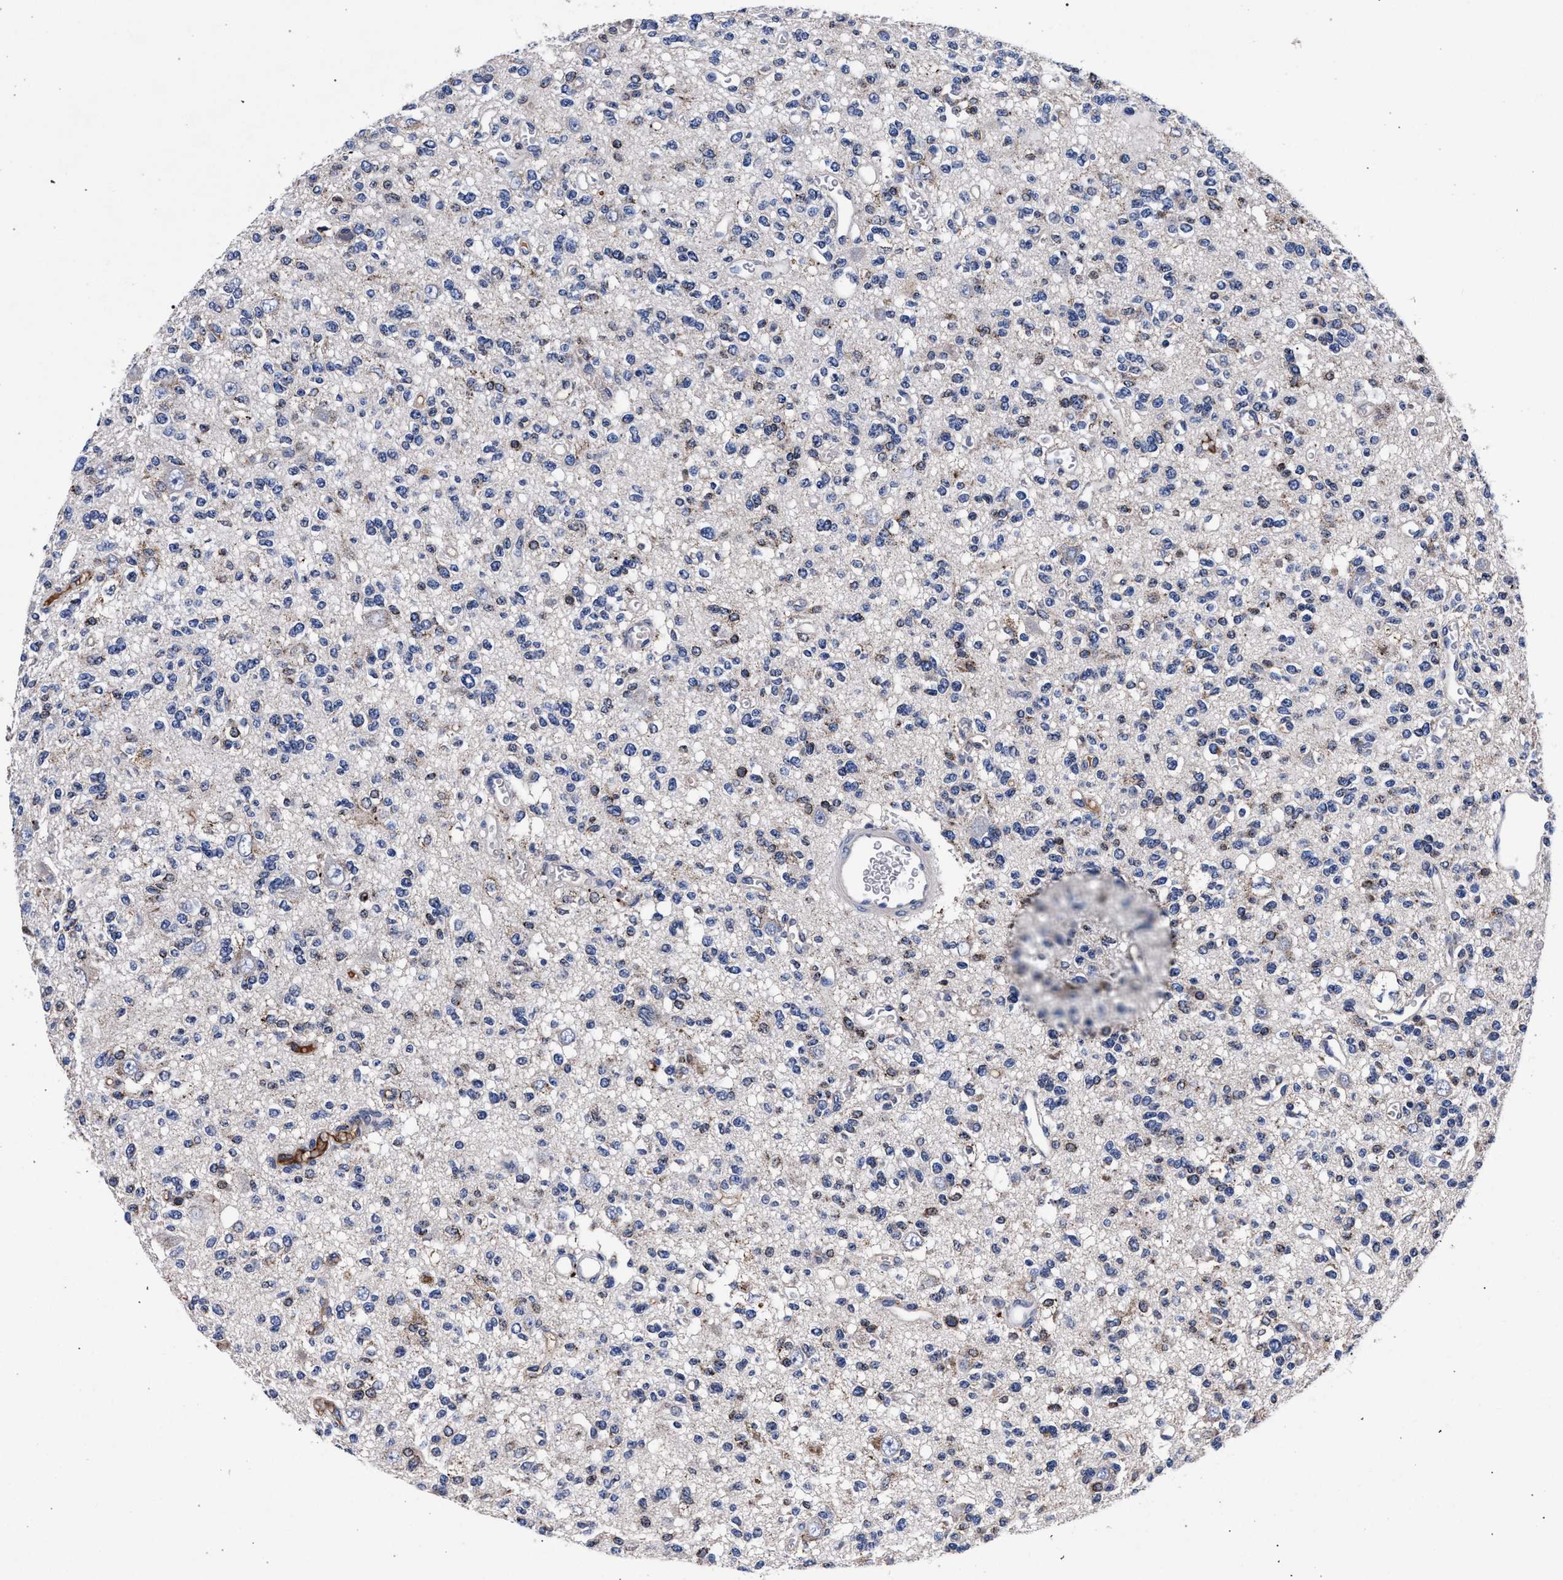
{"staining": {"intensity": "moderate", "quantity": "<25%", "location": "cytoplasmic/membranous"}, "tissue": "glioma", "cell_type": "Tumor cells", "image_type": "cancer", "snomed": [{"axis": "morphology", "description": "Glioma, malignant, Low grade"}, {"axis": "topography", "description": "Brain"}], "caption": "Glioma was stained to show a protein in brown. There is low levels of moderate cytoplasmic/membranous staining in about <25% of tumor cells.", "gene": "ACOX1", "patient": {"sex": "male", "age": 38}}